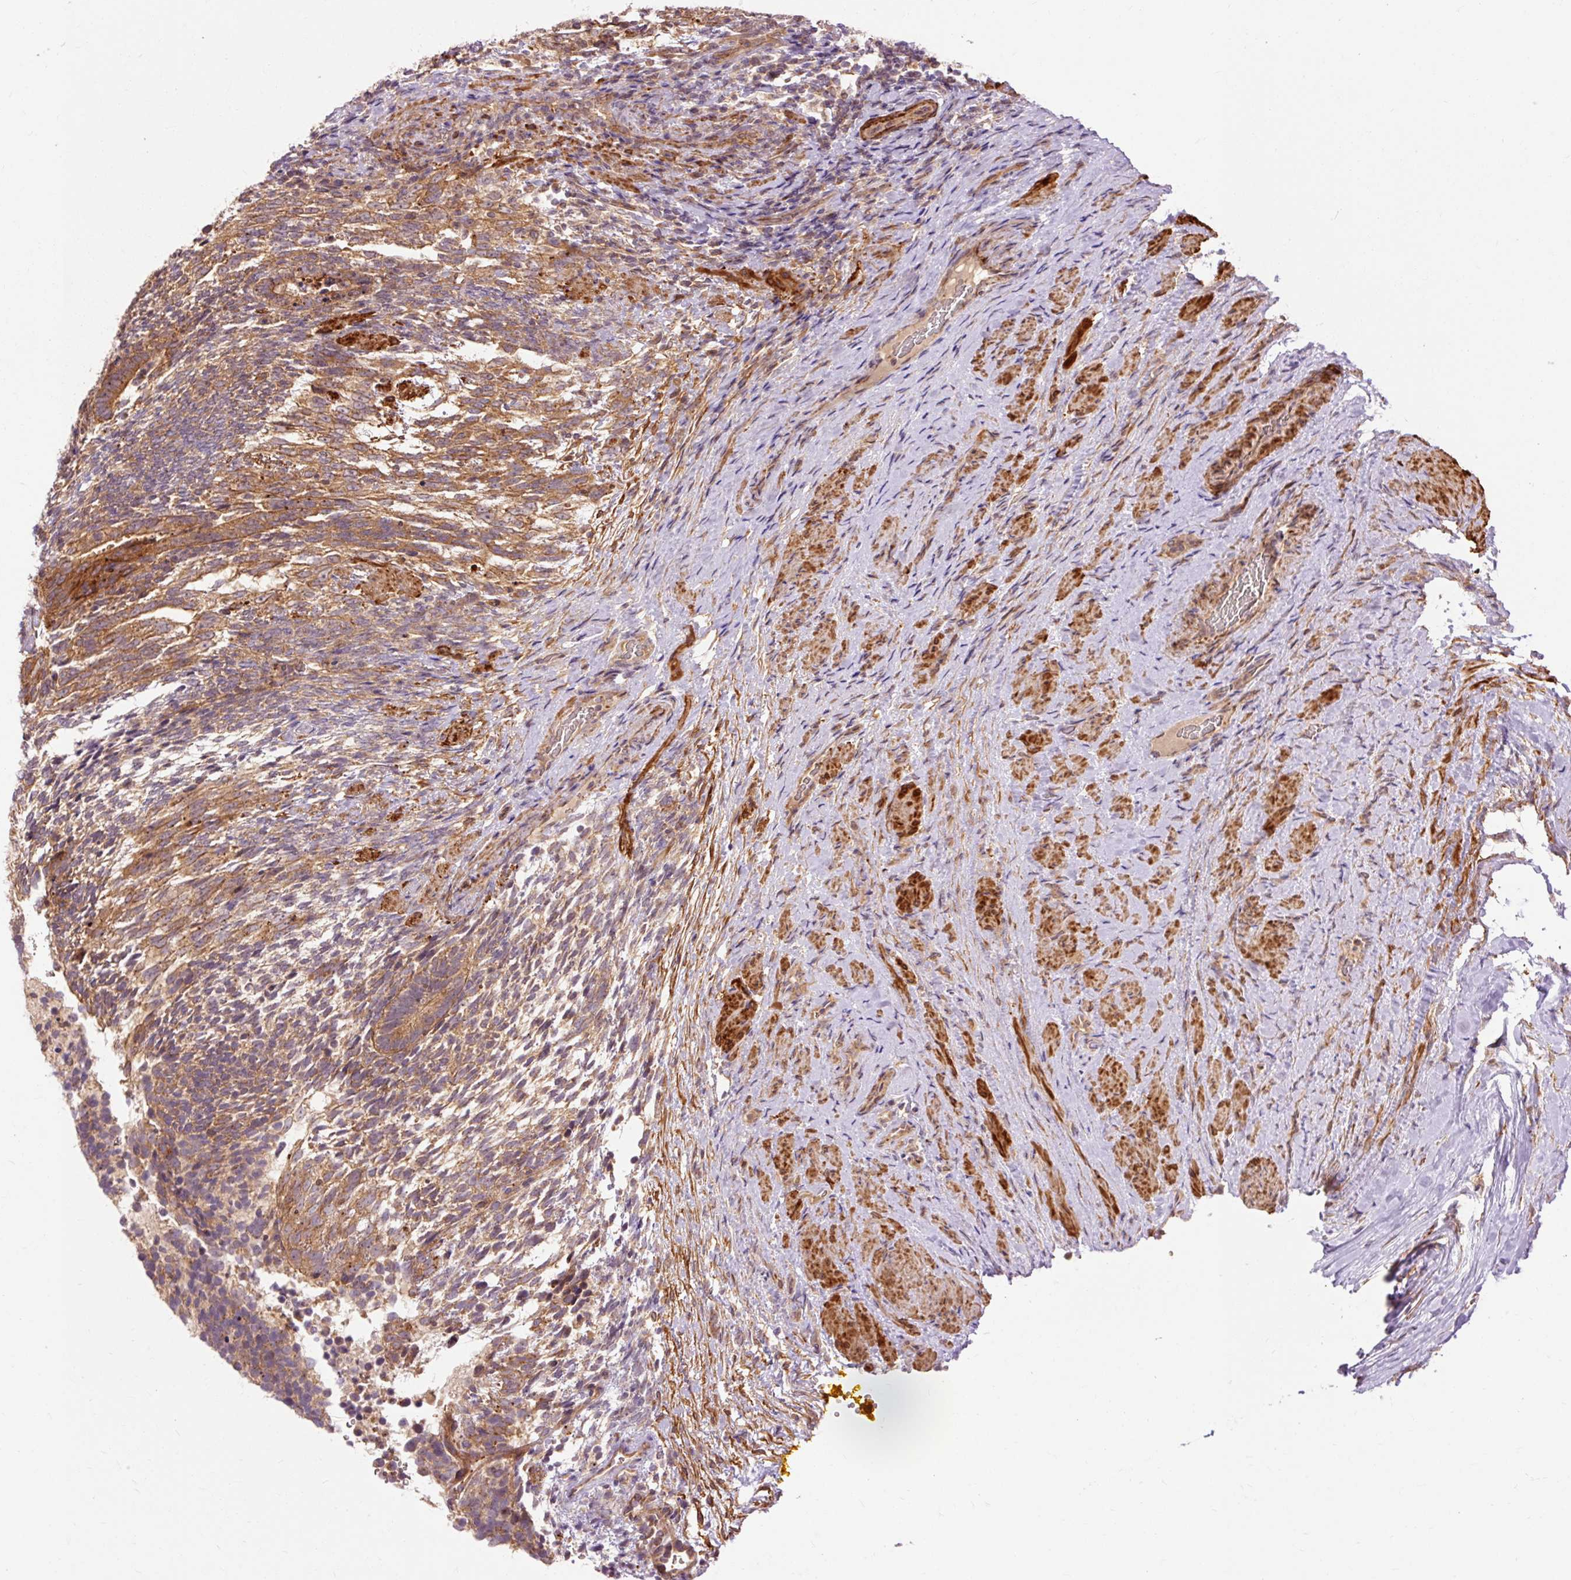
{"staining": {"intensity": "moderate", "quantity": ">75%", "location": "cytoplasmic/membranous"}, "tissue": "testis cancer", "cell_type": "Tumor cells", "image_type": "cancer", "snomed": [{"axis": "morphology", "description": "Carcinoma, Embryonal, NOS"}, {"axis": "topography", "description": "Testis"}], "caption": "High-power microscopy captured an immunohistochemistry photomicrograph of testis embryonal carcinoma, revealing moderate cytoplasmic/membranous staining in about >75% of tumor cells. (Stains: DAB in brown, nuclei in blue, Microscopy: brightfield microscopy at high magnification).", "gene": "RIPOR3", "patient": {"sex": "male", "age": 23}}